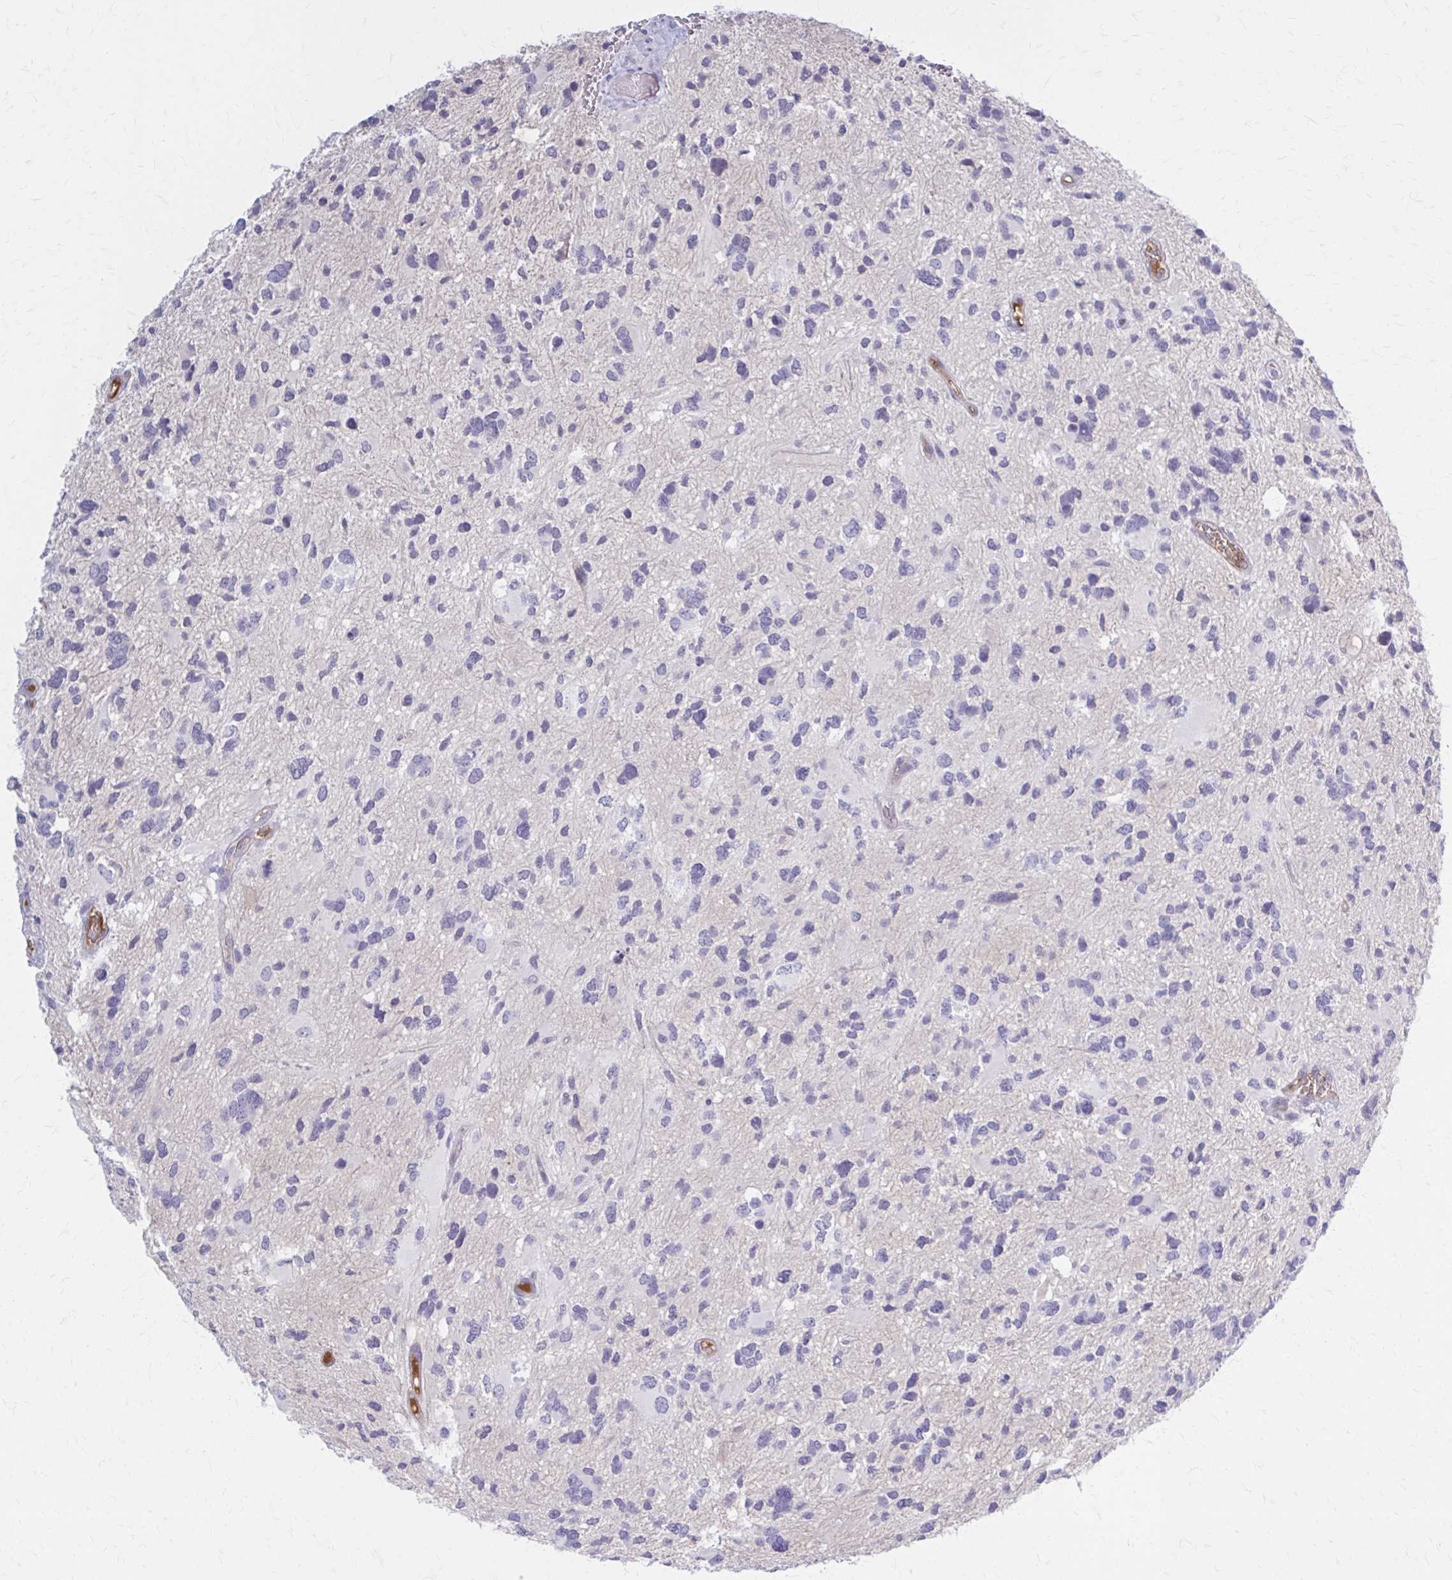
{"staining": {"intensity": "negative", "quantity": "none", "location": "none"}, "tissue": "glioma", "cell_type": "Tumor cells", "image_type": "cancer", "snomed": [{"axis": "morphology", "description": "Glioma, malignant, High grade"}, {"axis": "topography", "description": "Brain"}], "caption": "A high-resolution image shows immunohistochemistry (IHC) staining of glioma, which displays no significant positivity in tumor cells.", "gene": "SERPIND1", "patient": {"sex": "female", "age": 11}}